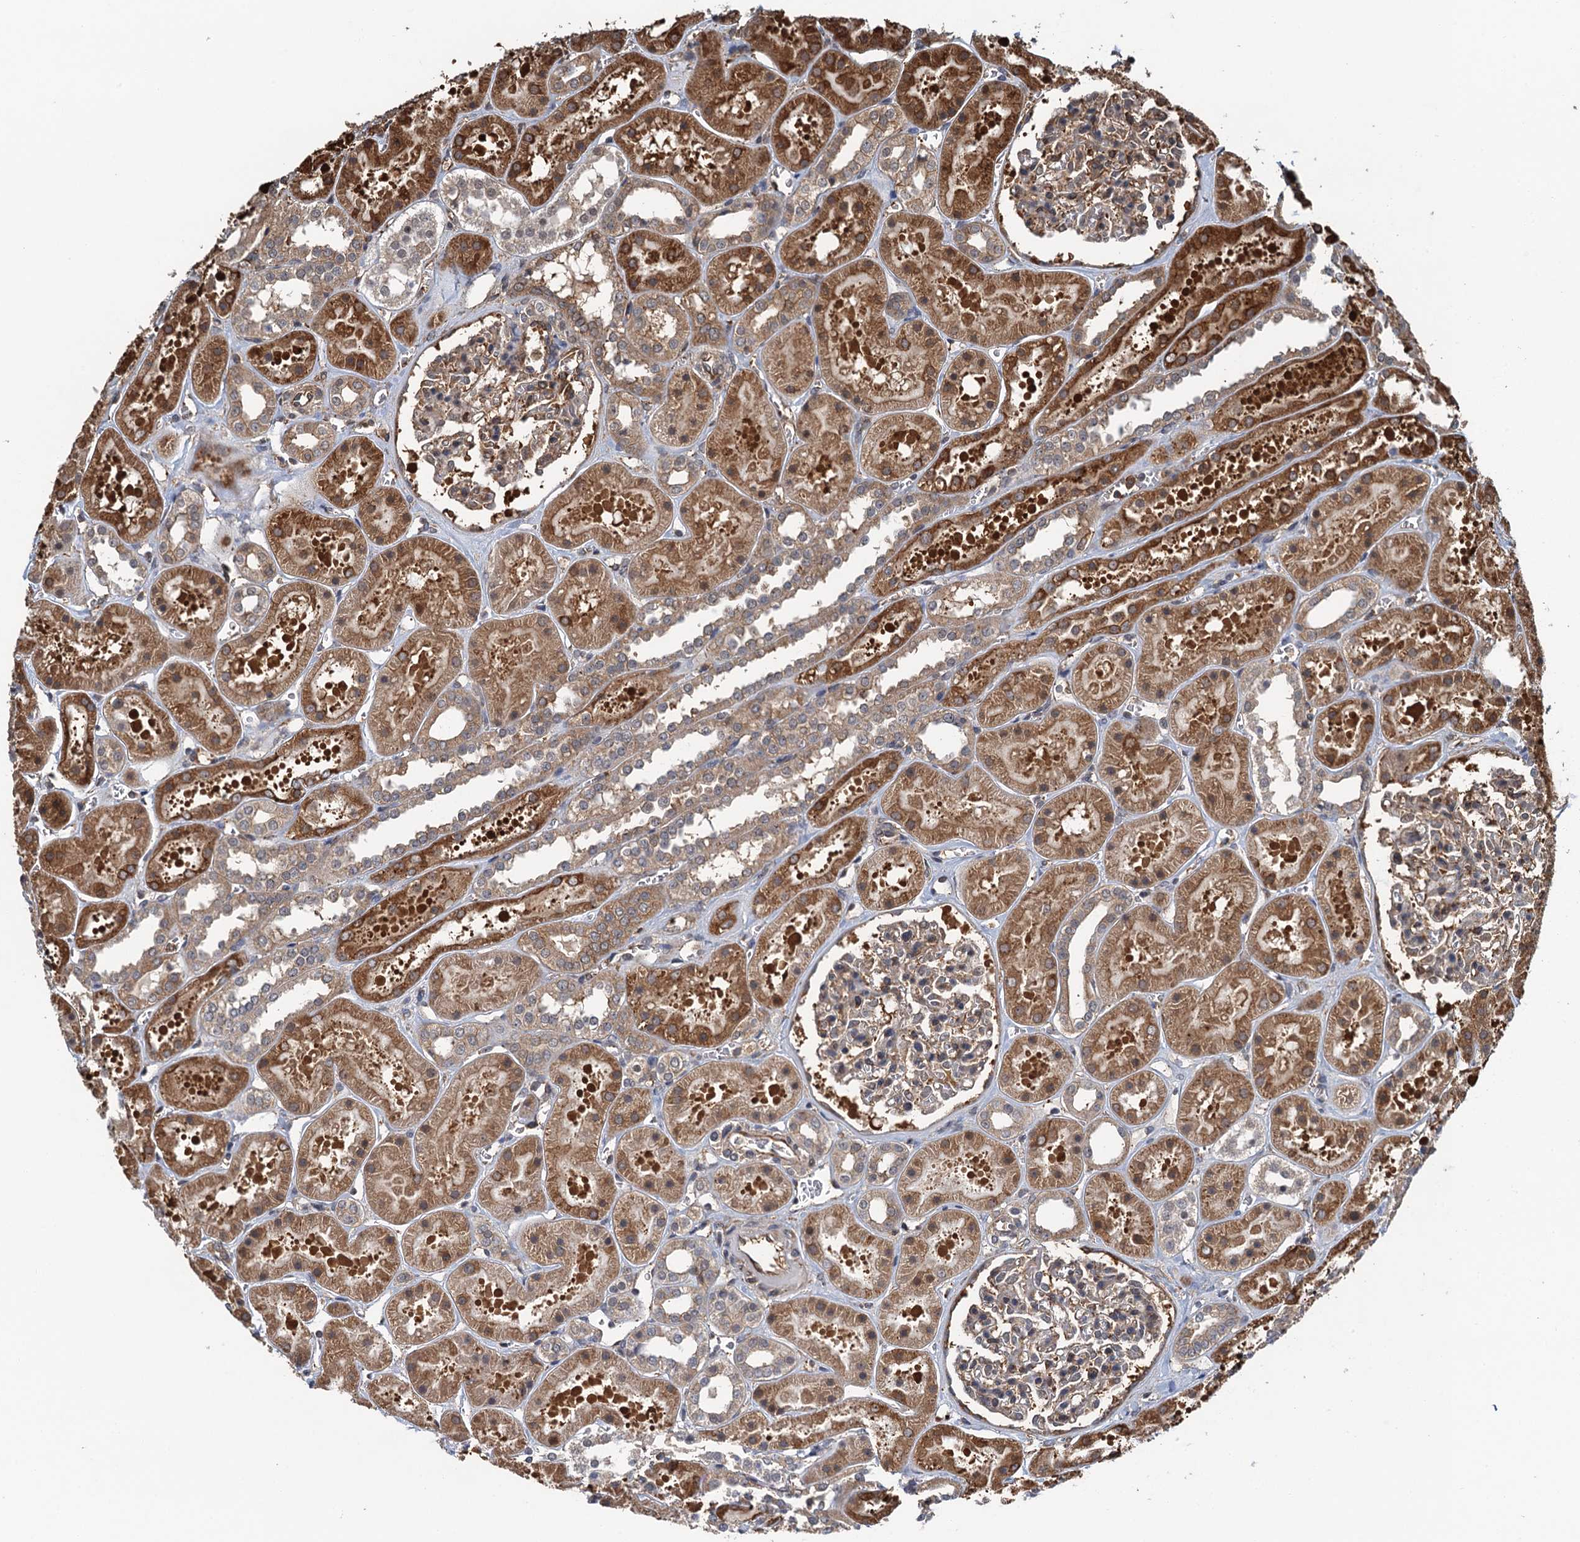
{"staining": {"intensity": "moderate", "quantity": "25%-75%", "location": "cytoplasmic/membranous"}, "tissue": "kidney", "cell_type": "Cells in glomeruli", "image_type": "normal", "snomed": [{"axis": "morphology", "description": "Normal tissue, NOS"}, {"axis": "topography", "description": "Kidney"}], "caption": "Protein expression analysis of normal kidney displays moderate cytoplasmic/membranous expression in approximately 25%-75% of cells in glomeruli. (Brightfield microscopy of DAB IHC at high magnification).", "gene": "WHAMM", "patient": {"sex": "female", "age": 41}}